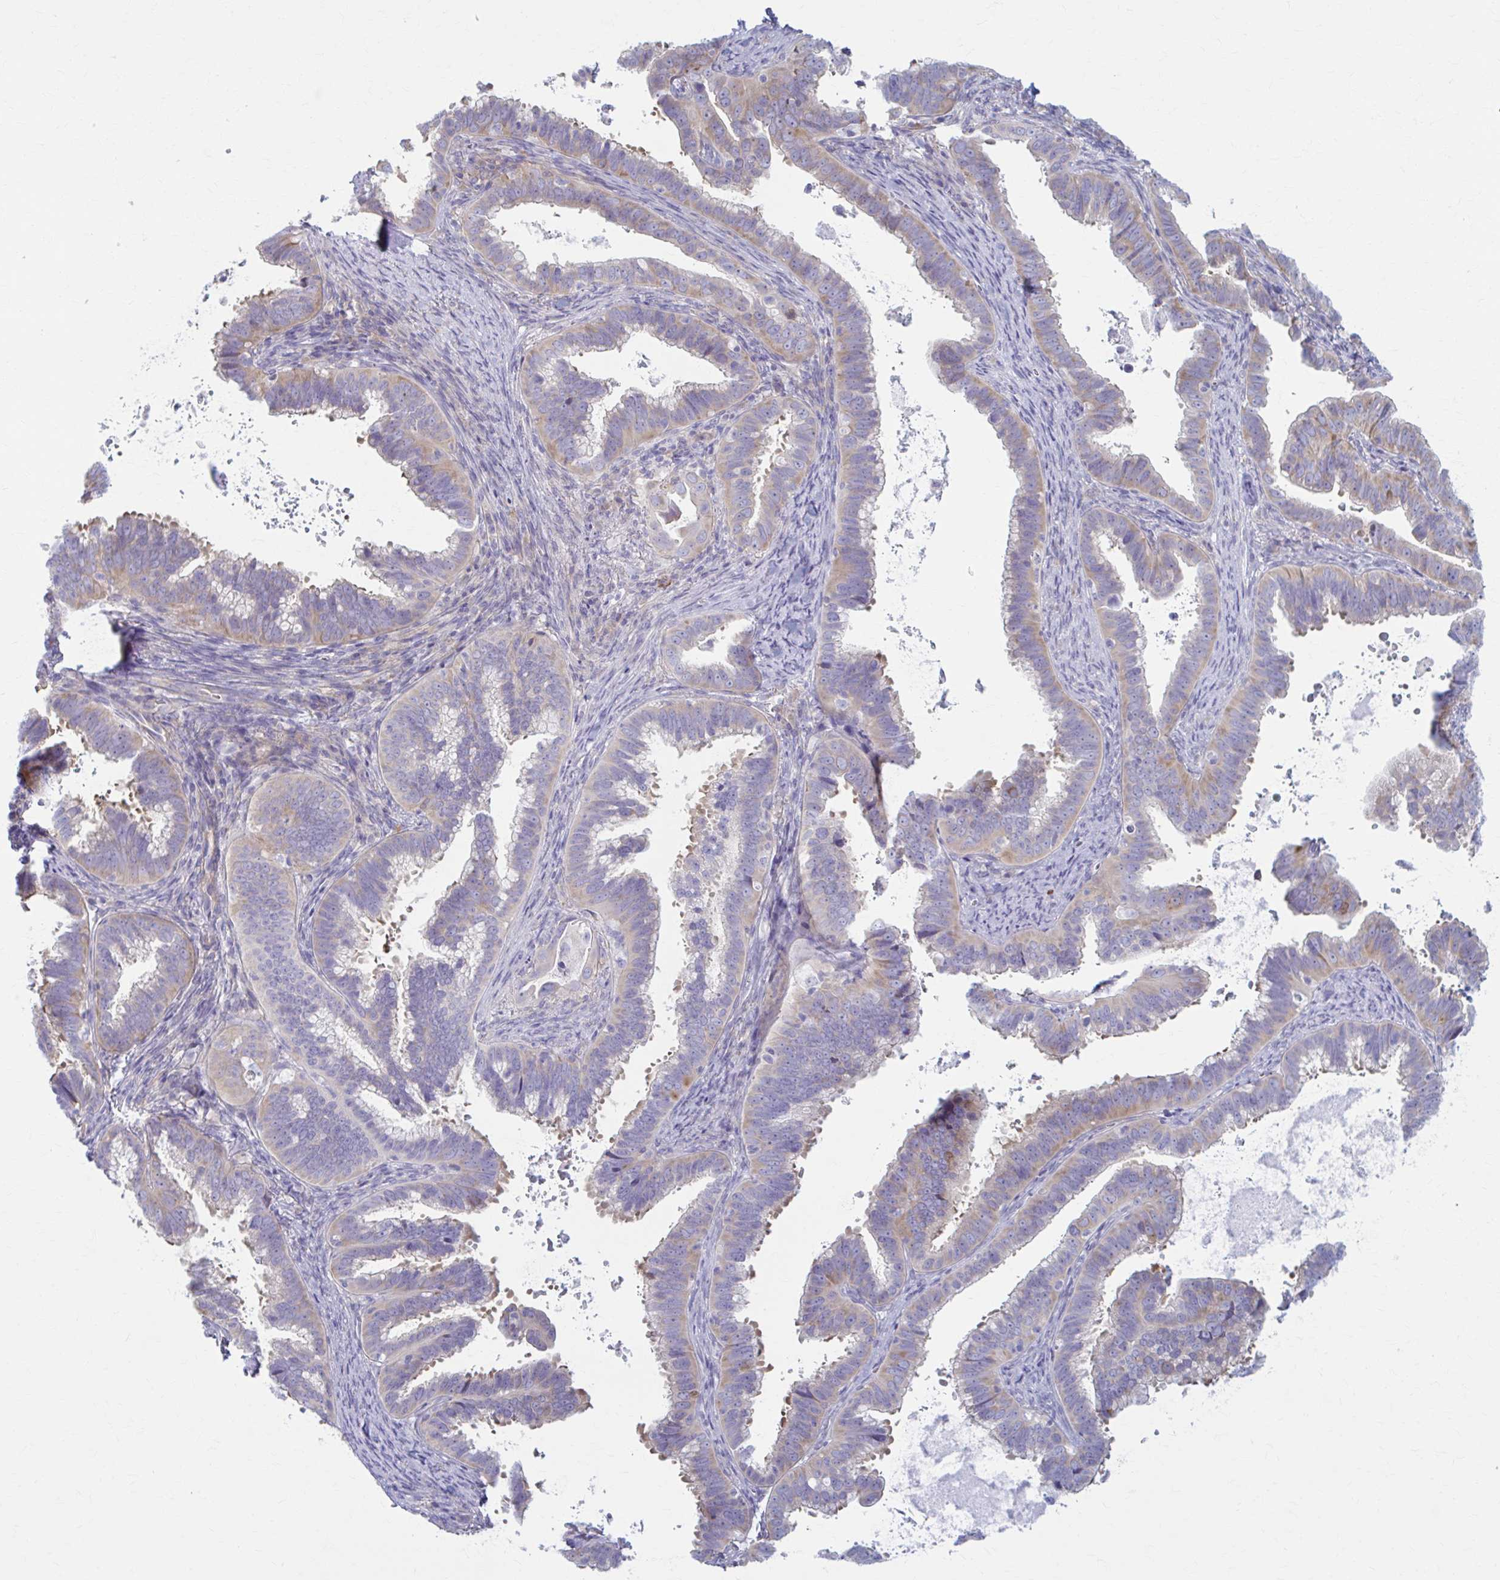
{"staining": {"intensity": "weak", "quantity": "25%-75%", "location": "cytoplasmic/membranous"}, "tissue": "cervical cancer", "cell_type": "Tumor cells", "image_type": "cancer", "snomed": [{"axis": "morphology", "description": "Adenocarcinoma, NOS"}, {"axis": "topography", "description": "Cervix"}], "caption": "Approximately 25%-75% of tumor cells in human cervical cancer (adenocarcinoma) display weak cytoplasmic/membranous protein staining as visualized by brown immunohistochemical staining.", "gene": "PRKRA", "patient": {"sex": "female", "age": 61}}